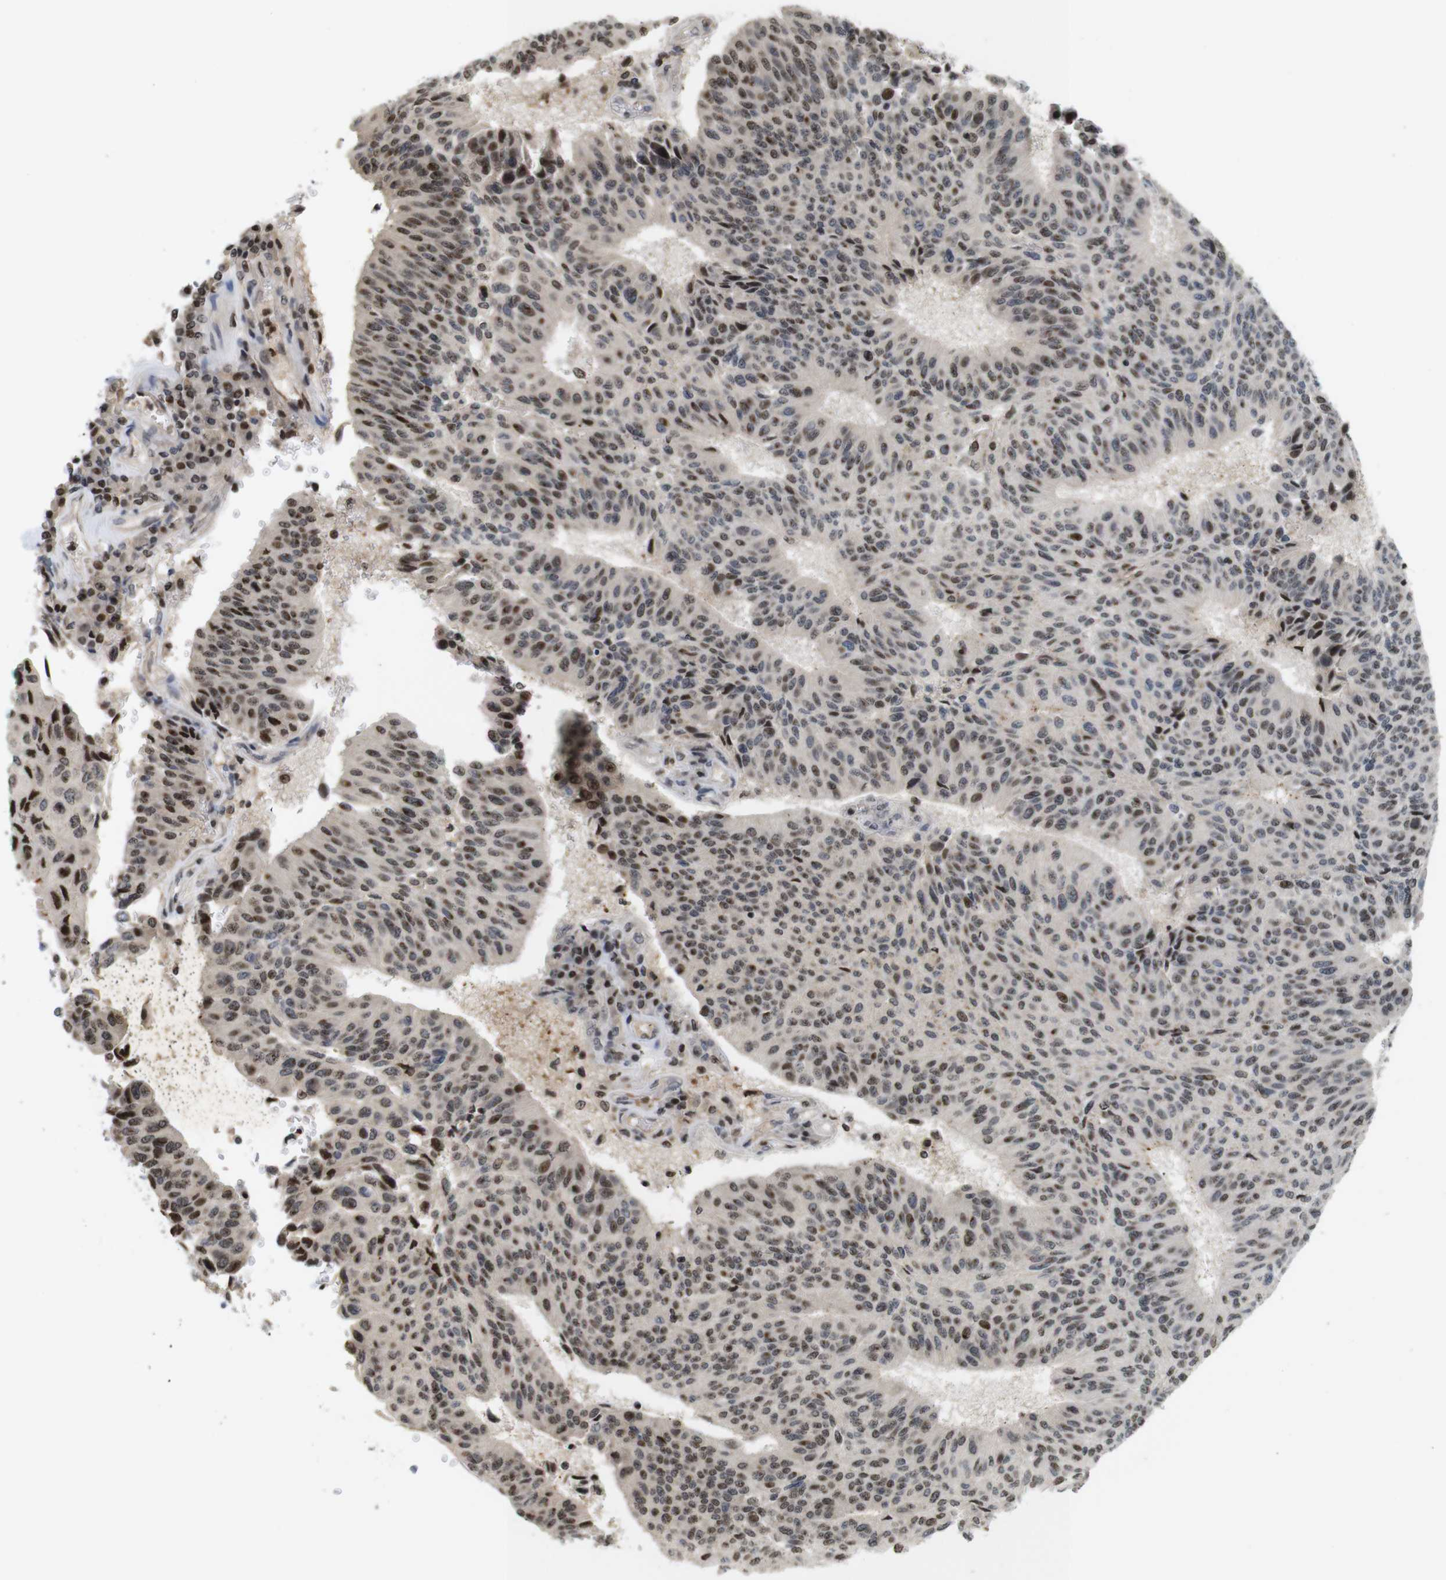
{"staining": {"intensity": "moderate", "quantity": ">75%", "location": "nuclear"}, "tissue": "urothelial cancer", "cell_type": "Tumor cells", "image_type": "cancer", "snomed": [{"axis": "morphology", "description": "Urothelial carcinoma, High grade"}, {"axis": "topography", "description": "Urinary bladder"}], "caption": "The immunohistochemical stain highlights moderate nuclear expression in tumor cells of urothelial cancer tissue.", "gene": "MBD1", "patient": {"sex": "male", "age": 66}}